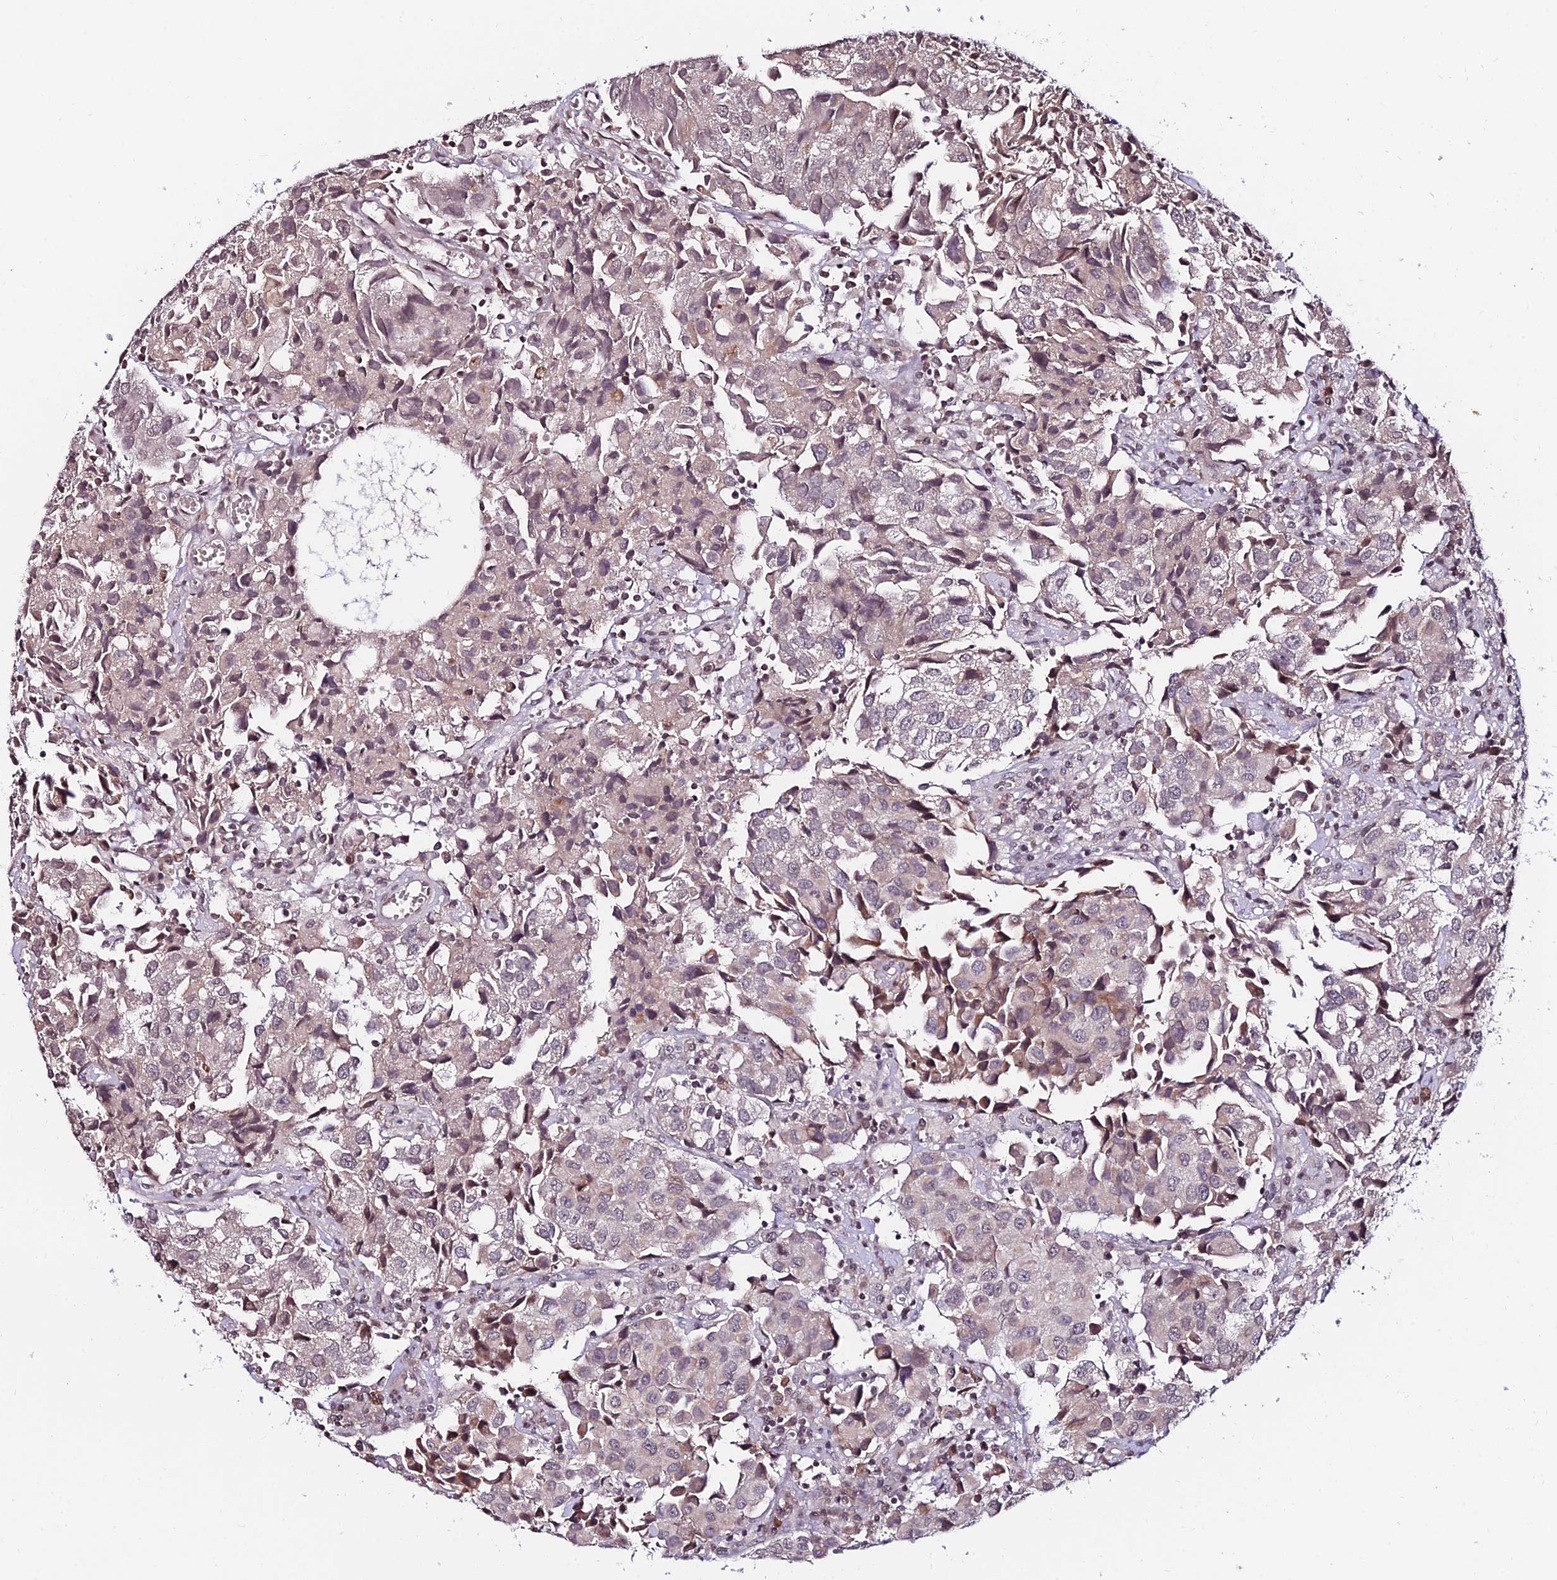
{"staining": {"intensity": "weak", "quantity": "25%-75%", "location": "cytoplasmic/membranous"}, "tissue": "urothelial cancer", "cell_type": "Tumor cells", "image_type": "cancer", "snomed": [{"axis": "morphology", "description": "Urothelial carcinoma, High grade"}, {"axis": "topography", "description": "Urinary bladder"}], "caption": "There is low levels of weak cytoplasmic/membranous staining in tumor cells of high-grade urothelial carcinoma, as demonstrated by immunohistochemical staining (brown color).", "gene": "CDNF", "patient": {"sex": "female", "age": 75}}